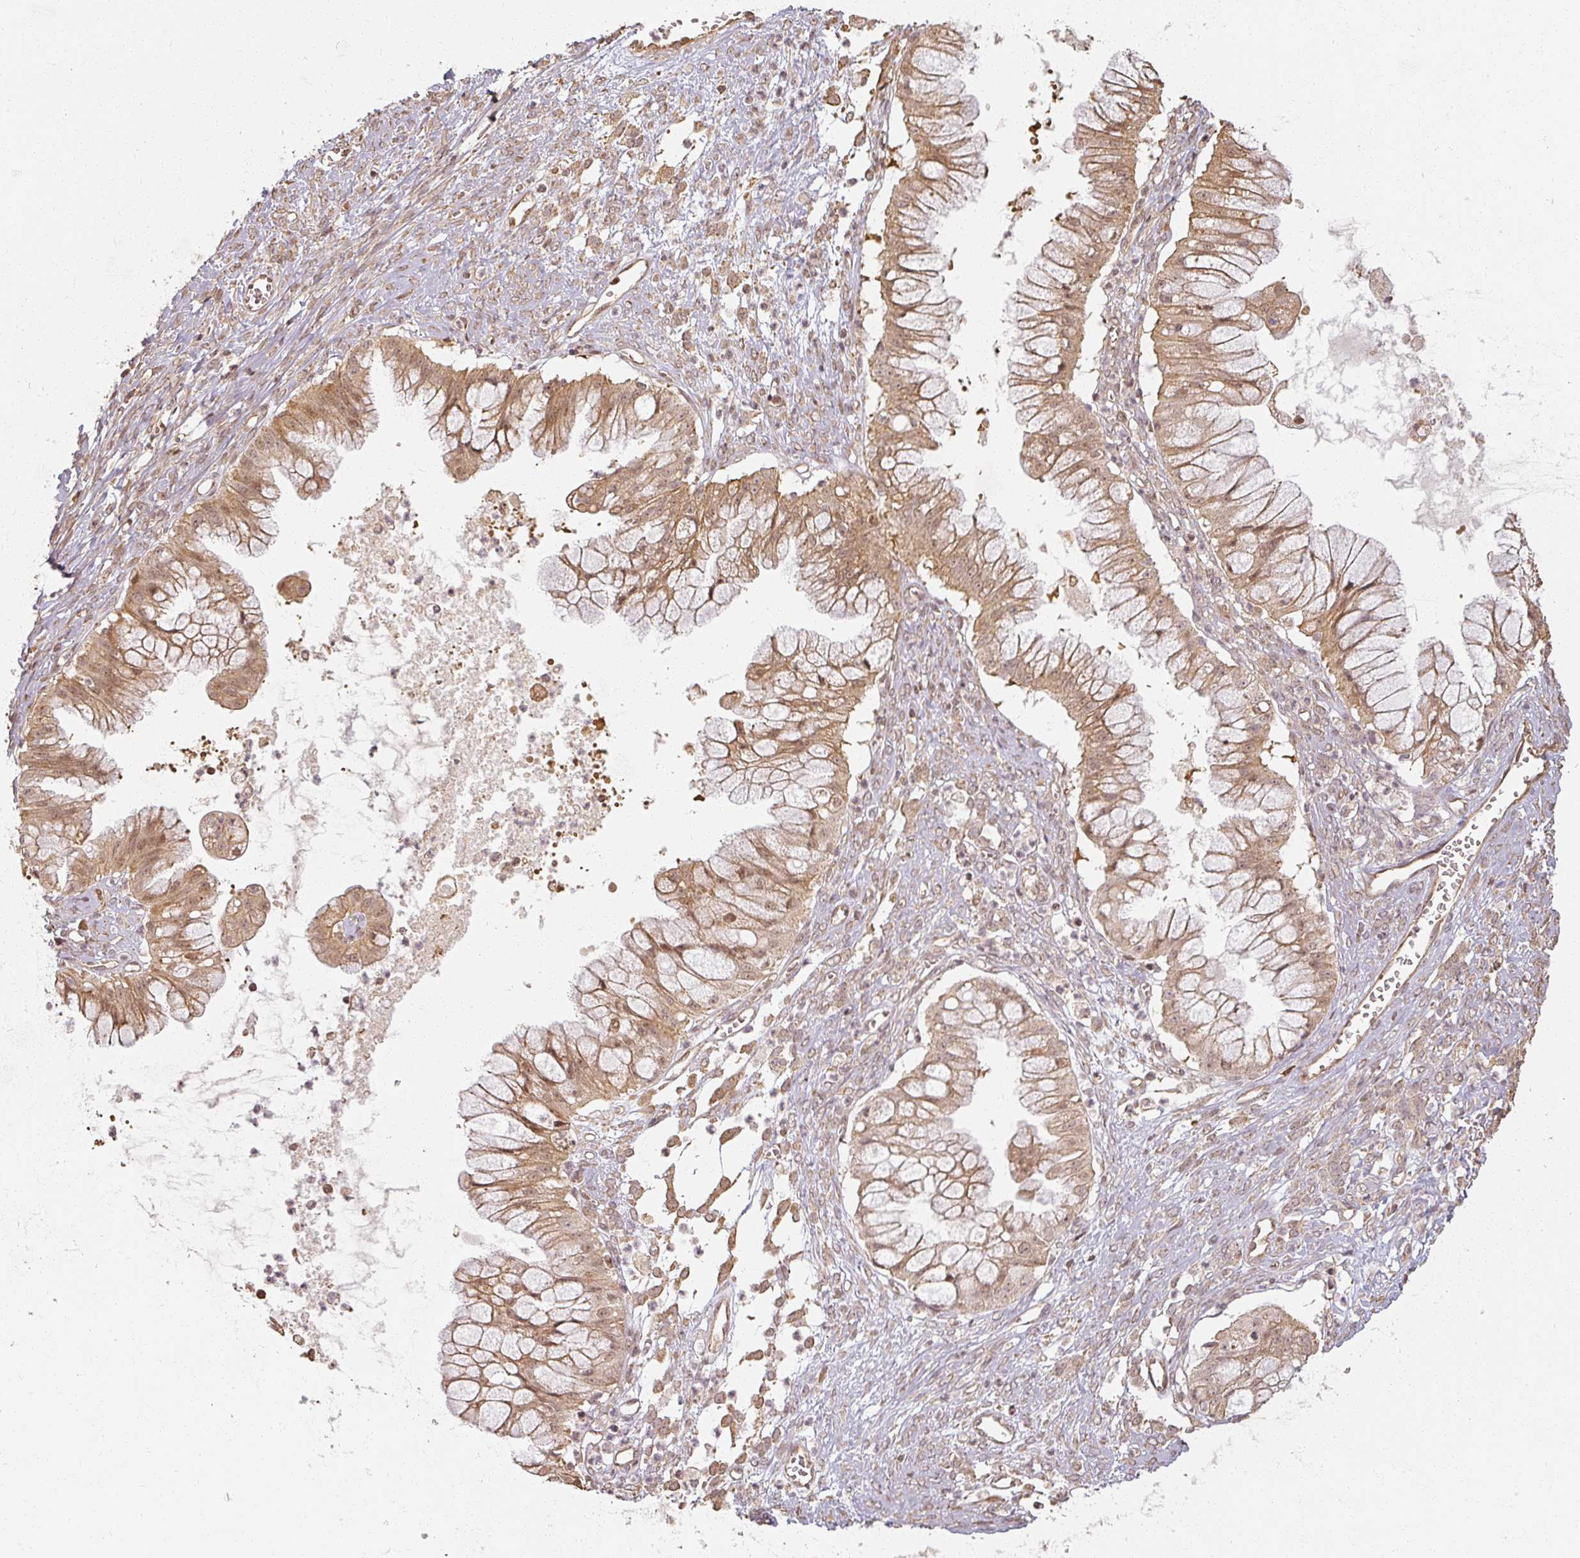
{"staining": {"intensity": "moderate", "quantity": ">75%", "location": "cytoplasmic/membranous,nuclear"}, "tissue": "ovarian cancer", "cell_type": "Tumor cells", "image_type": "cancer", "snomed": [{"axis": "morphology", "description": "Cystadenocarcinoma, mucinous, NOS"}, {"axis": "topography", "description": "Ovary"}], "caption": "A medium amount of moderate cytoplasmic/membranous and nuclear staining is seen in about >75% of tumor cells in ovarian mucinous cystadenocarcinoma tissue. The protein is shown in brown color, while the nuclei are stained blue.", "gene": "MED19", "patient": {"sex": "female", "age": 70}}